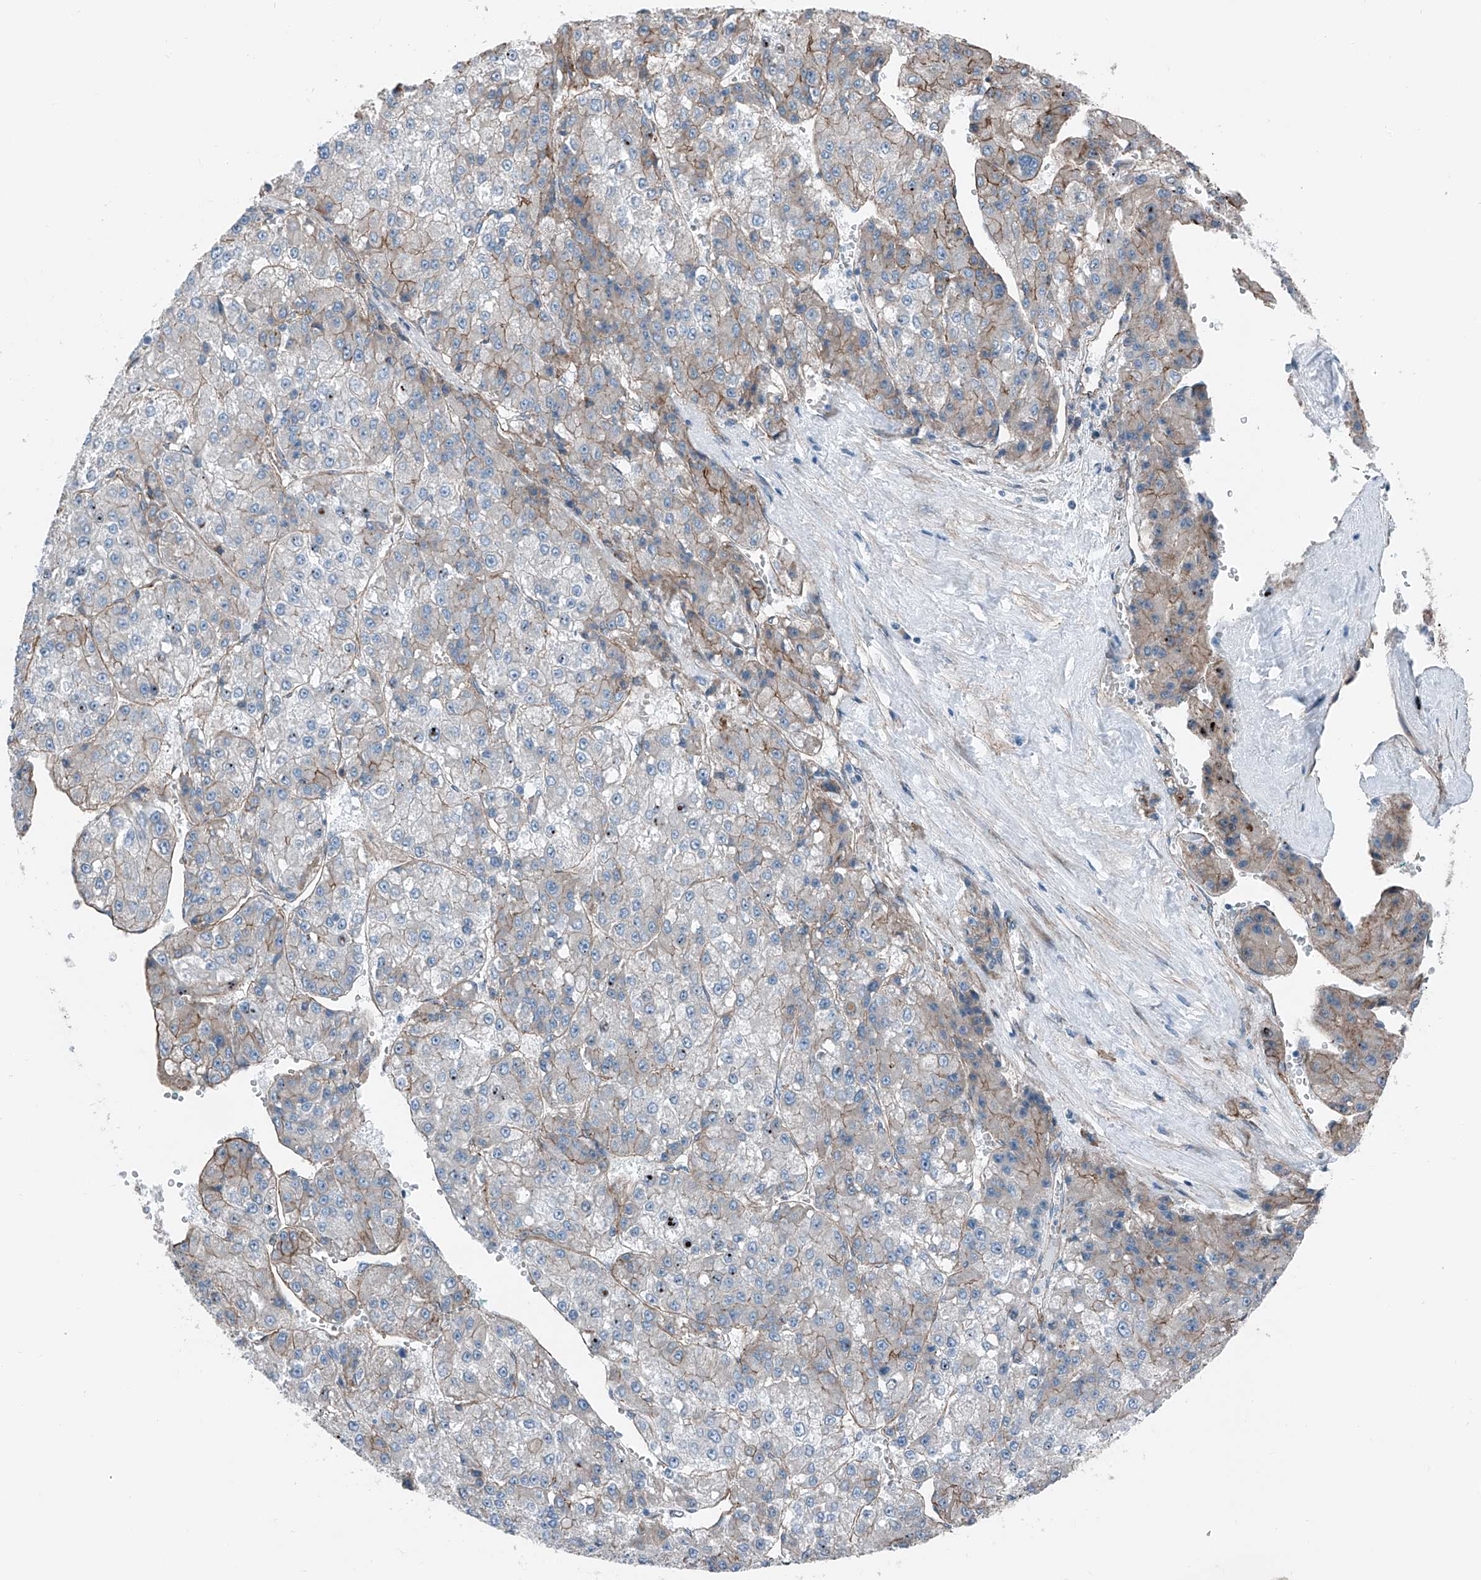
{"staining": {"intensity": "moderate", "quantity": "<25%", "location": "cytoplasmic/membranous"}, "tissue": "liver cancer", "cell_type": "Tumor cells", "image_type": "cancer", "snomed": [{"axis": "morphology", "description": "Carcinoma, Hepatocellular, NOS"}, {"axis": "topography", "description": "Liver"}], "caption": "This is a histology image of IHC staining of liver cancer, which shows moderate staining in the cytoplasmic/membranous of tumor cells.", "gene": "THEMIS2", "patient": {"sex": "female", "age": 73}}